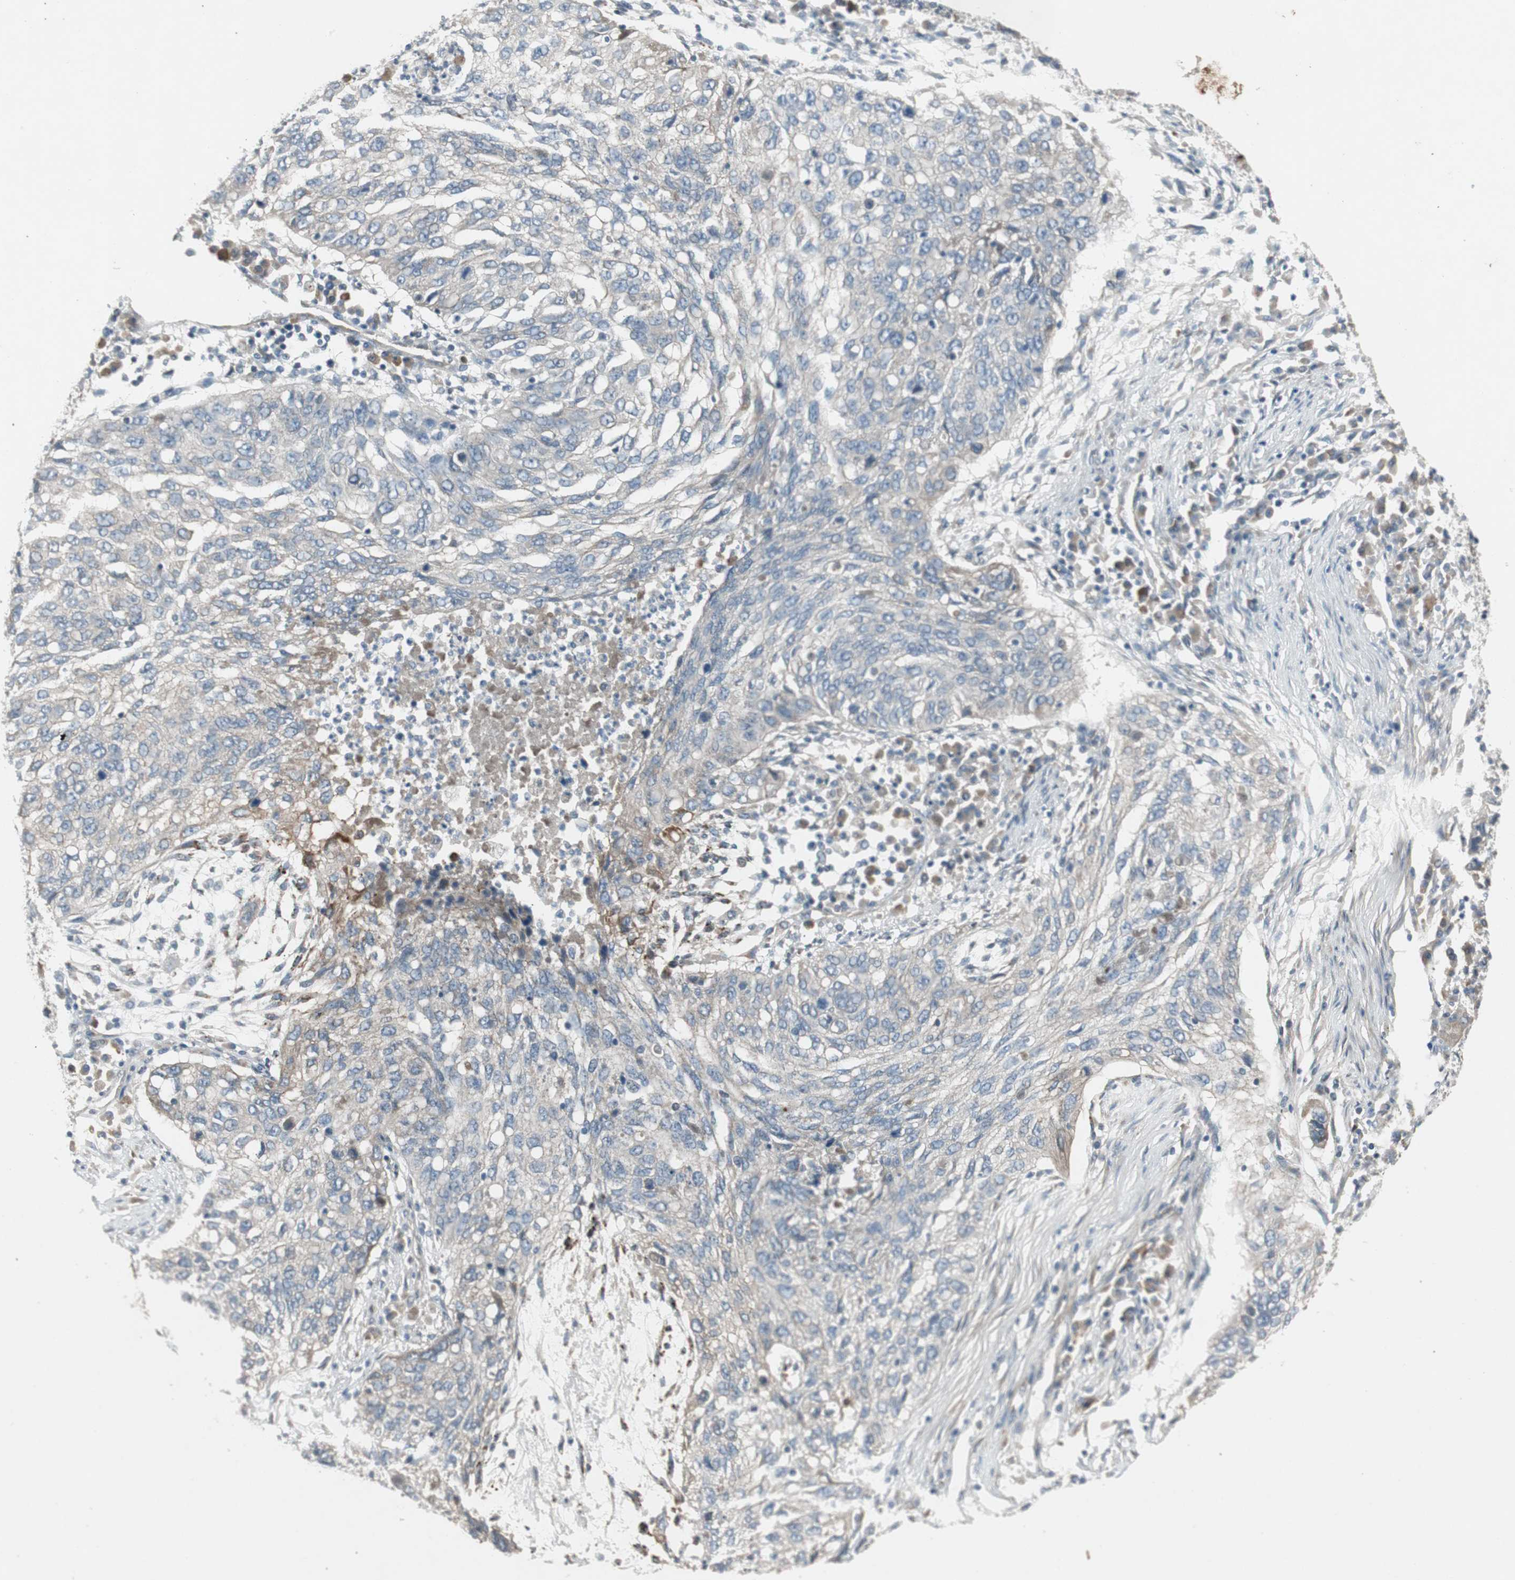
{"staining": {"intensity": "weak", "quantity": "25%-75%", "location": "cytoplasmic/membranous"}, "tissue": "lung cancer", "cell_type": "Tumor cells", "image_type": "cancer", "snomed": [{"axis": "morphology", "description": "Squamous cell carcinoma, NOS"}, {"axis": "topography", "description": "Lung"}], "caption": "Protein expression analysis of squamous cell carcinoma (lung) demonstrates weak cytoplasmic/membranous positivity in about 25%-75% of tumor cells.", "gene": "PANK2", "patient": {"sex": "female", "age": 63}}